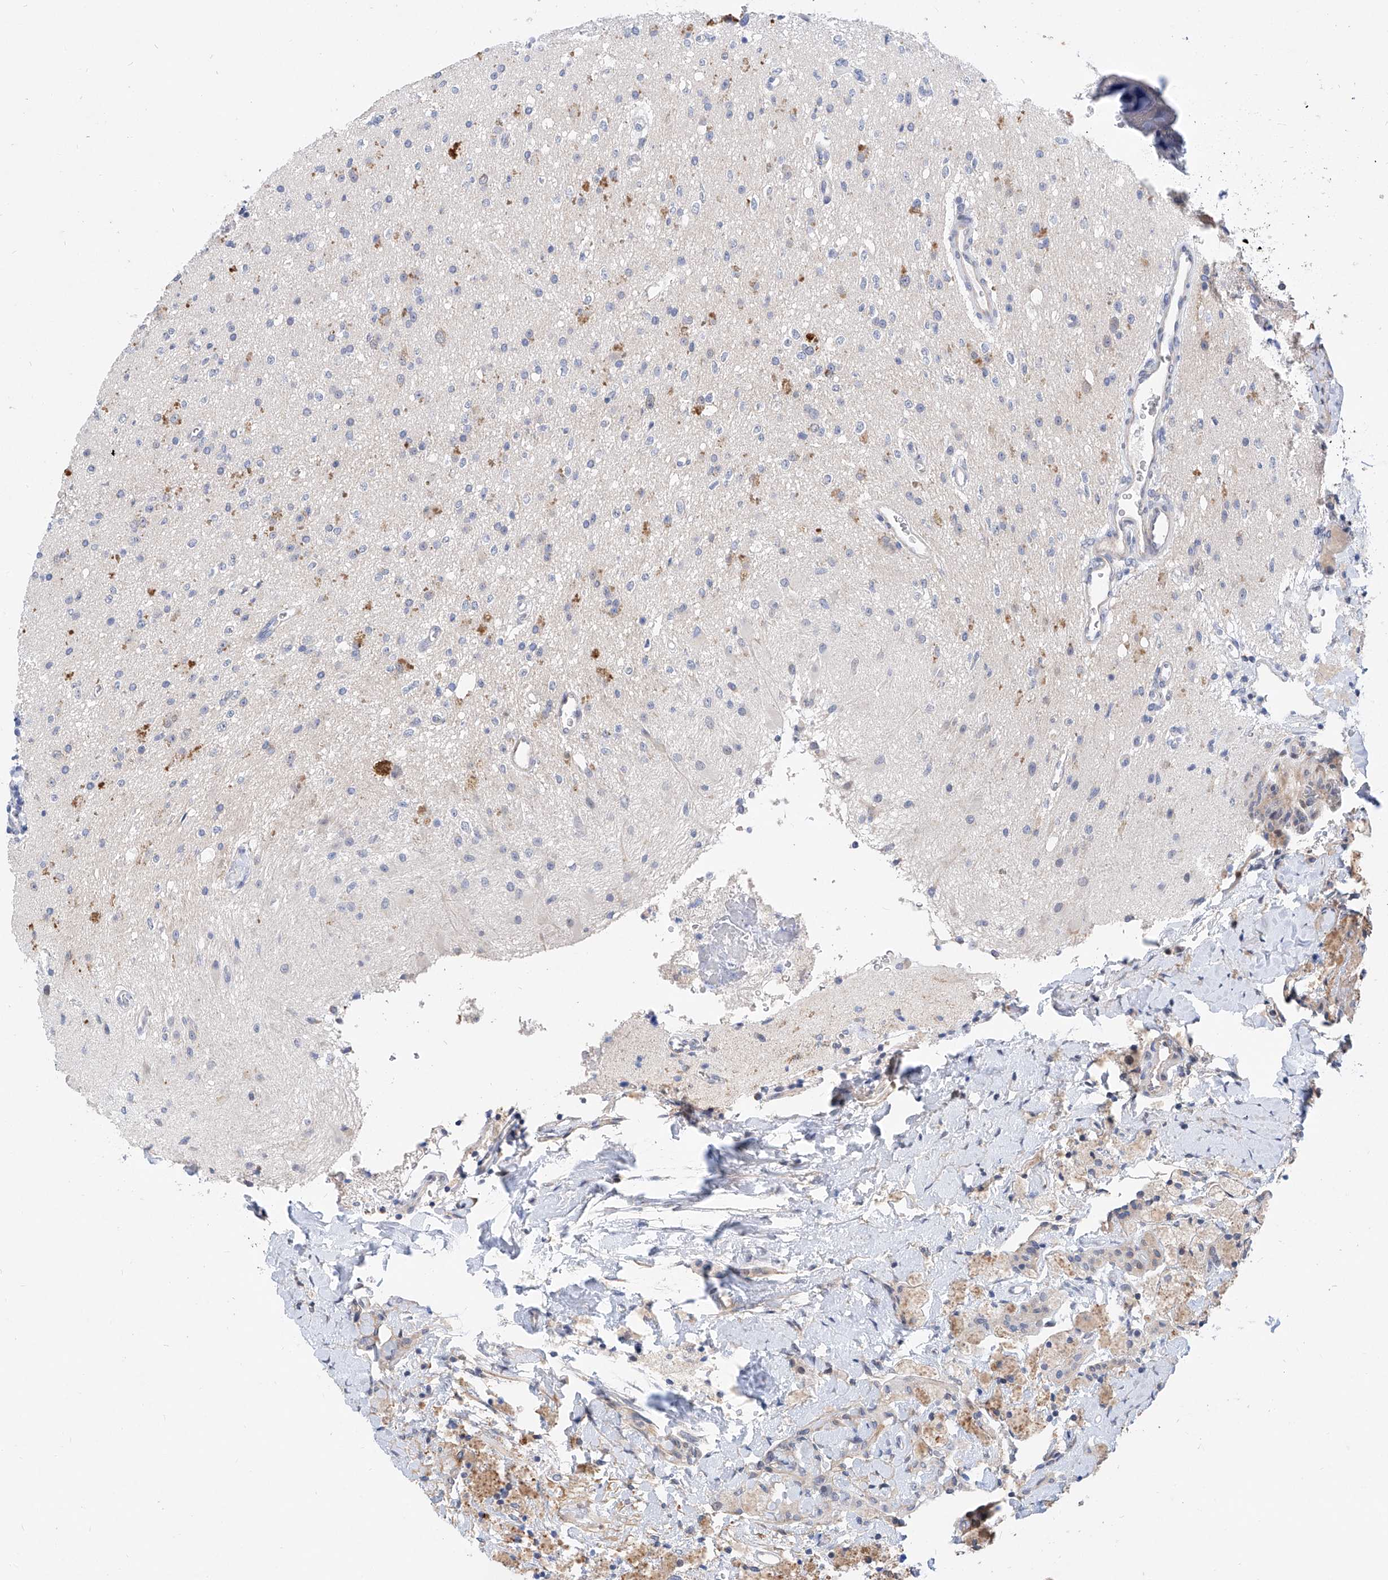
{"staining": {"intensity": "negative", "quantity": "none", "location": "none"}, "tissue": "glioma", "cell_type": "Tumor cells", "image_type": "cancer", "snomed": [{"axis": "morphology", "description": "Glioma, malignant, High grade"}, {"axis": "topography", "description": "Brain"}], "caption": "IHC of human glioma demonstrates no staining in tumor cells.", "gene": "BPTF", "patient": {"sex": "male", "age": 34}}